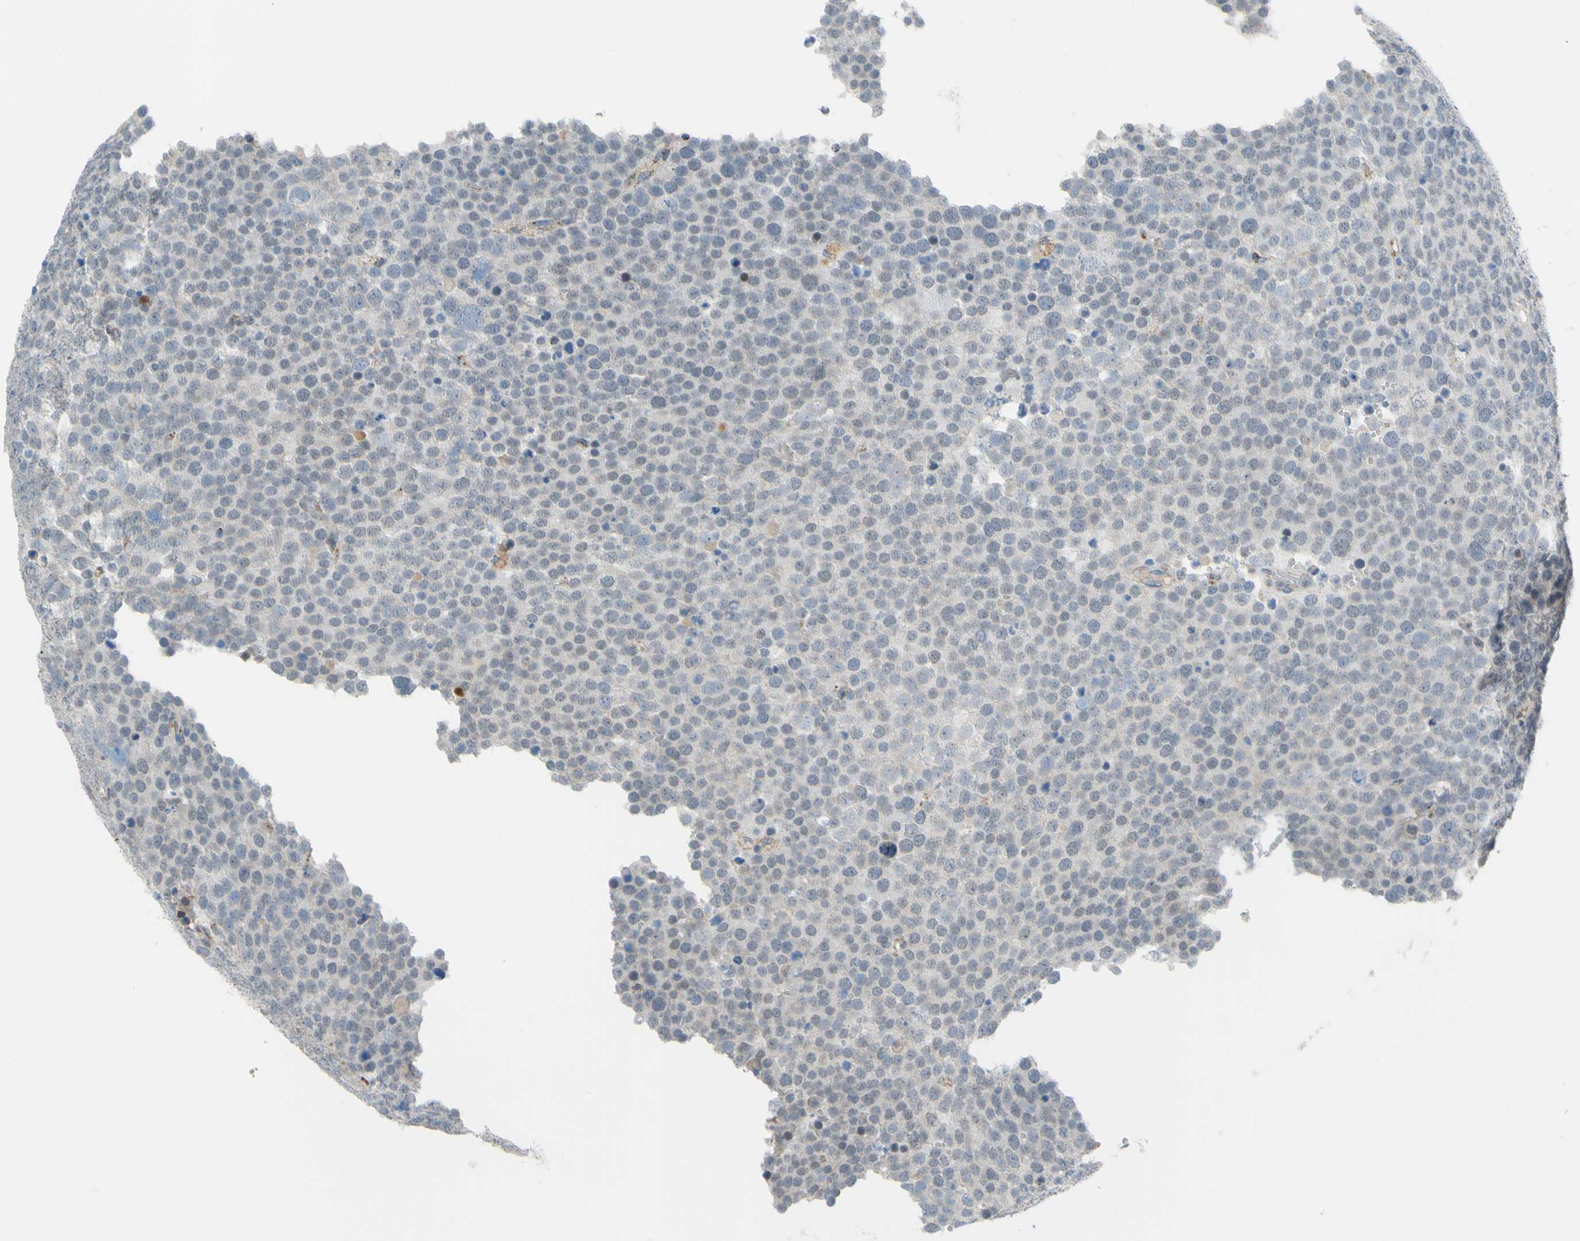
{"staining": {"intensity": "negative", "quantity": "none", "location": "none"}, "tissue": "testis cancer", "cell_type": "Tumor cells", "image_type": "cancer", "snomed": [{"axis": "morphology", "description": "Seminoma, NOS"}, {"axis": "topography", "description": "Testis"}], "caption": "Seminoma (testis) was stained to show a protein in brown. There is no significant staining in tumor cells.", "gene": "GLT8D1", "patient": {"sex": "male", "age": 71}}